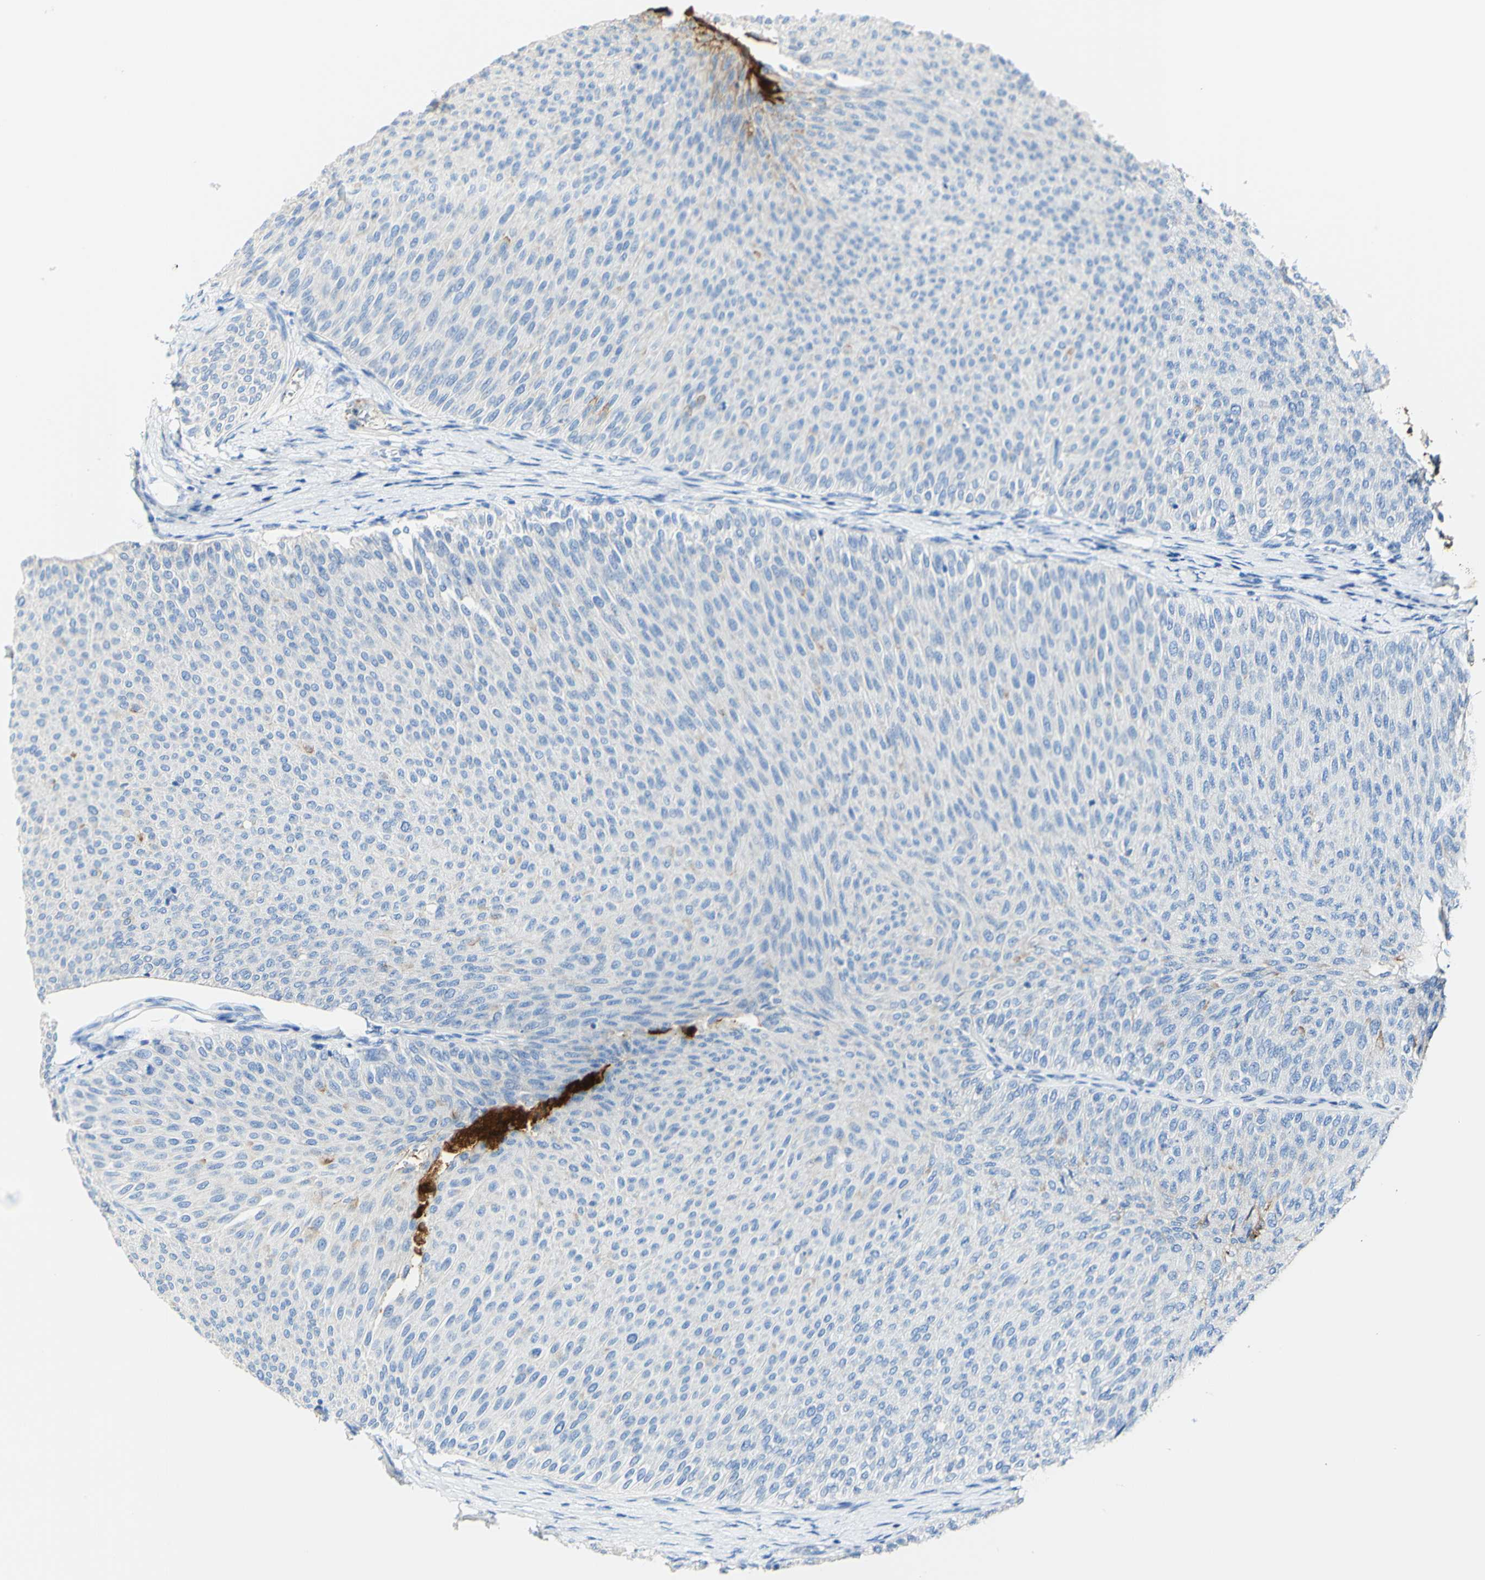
{"staining": {"intensity": "strong", "quantity": "<25%", "location": "cytoplasmic/membranous"}, "tissue": "urothelial cancer", "cell_type": "Tumor cells", "image_type": "cancer", "snomed": [{"axis": "morphology", "description": "Urothelial carcinoma, Low grade"}, {"axis": "topography", "description": "Urinary bladder"}], "caption": "Urothelial cancer was stained to show a protein in brown. There is medium levels of strong cytoplasmic/membranous staining in approximately <25% of tumor cells.", "gene": "PIGR", "patient": {"sex": "male", "age": 78}}